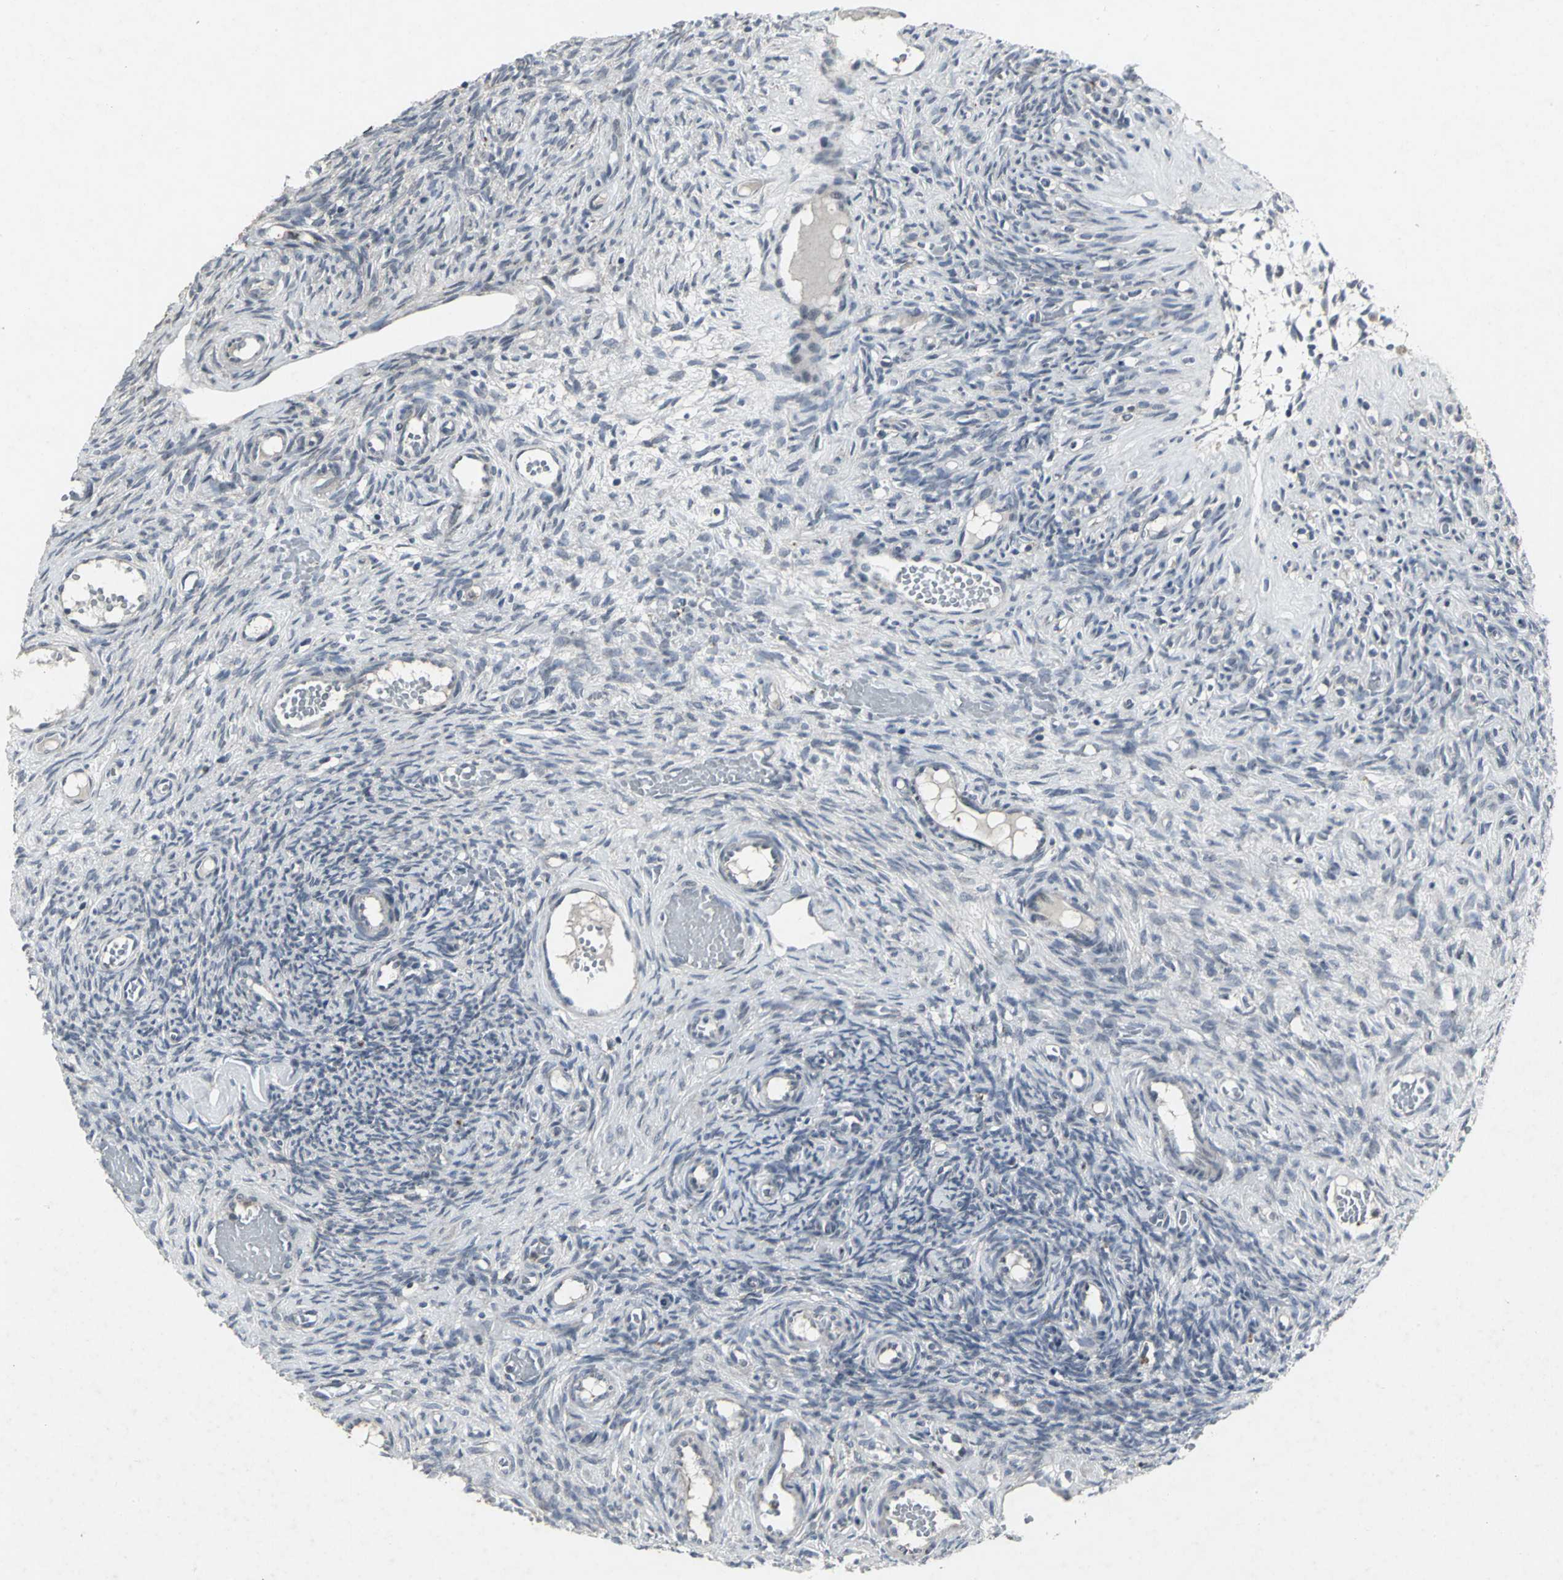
{"staining": {"intensity": "negative", "quantity": "none", "location": "none"}, "tissue": "ovary", "cell_type": "Ovarian stroma cells", "image_type": "normal", "snomed": [{"axis": "morphology", "description": "Normal tissue, NOS"}, {"axis": "topography", "description": "Ovary"}], "caption": "Immunohistochemistry micrograph of normal ovary: human ovary stained with DAB (3,3'-diaminobenzidine) displays no significant protein expression in ovarian stroma cells.", "gene": "BMP4", "patient": {"sex": "female", "age": 35}}